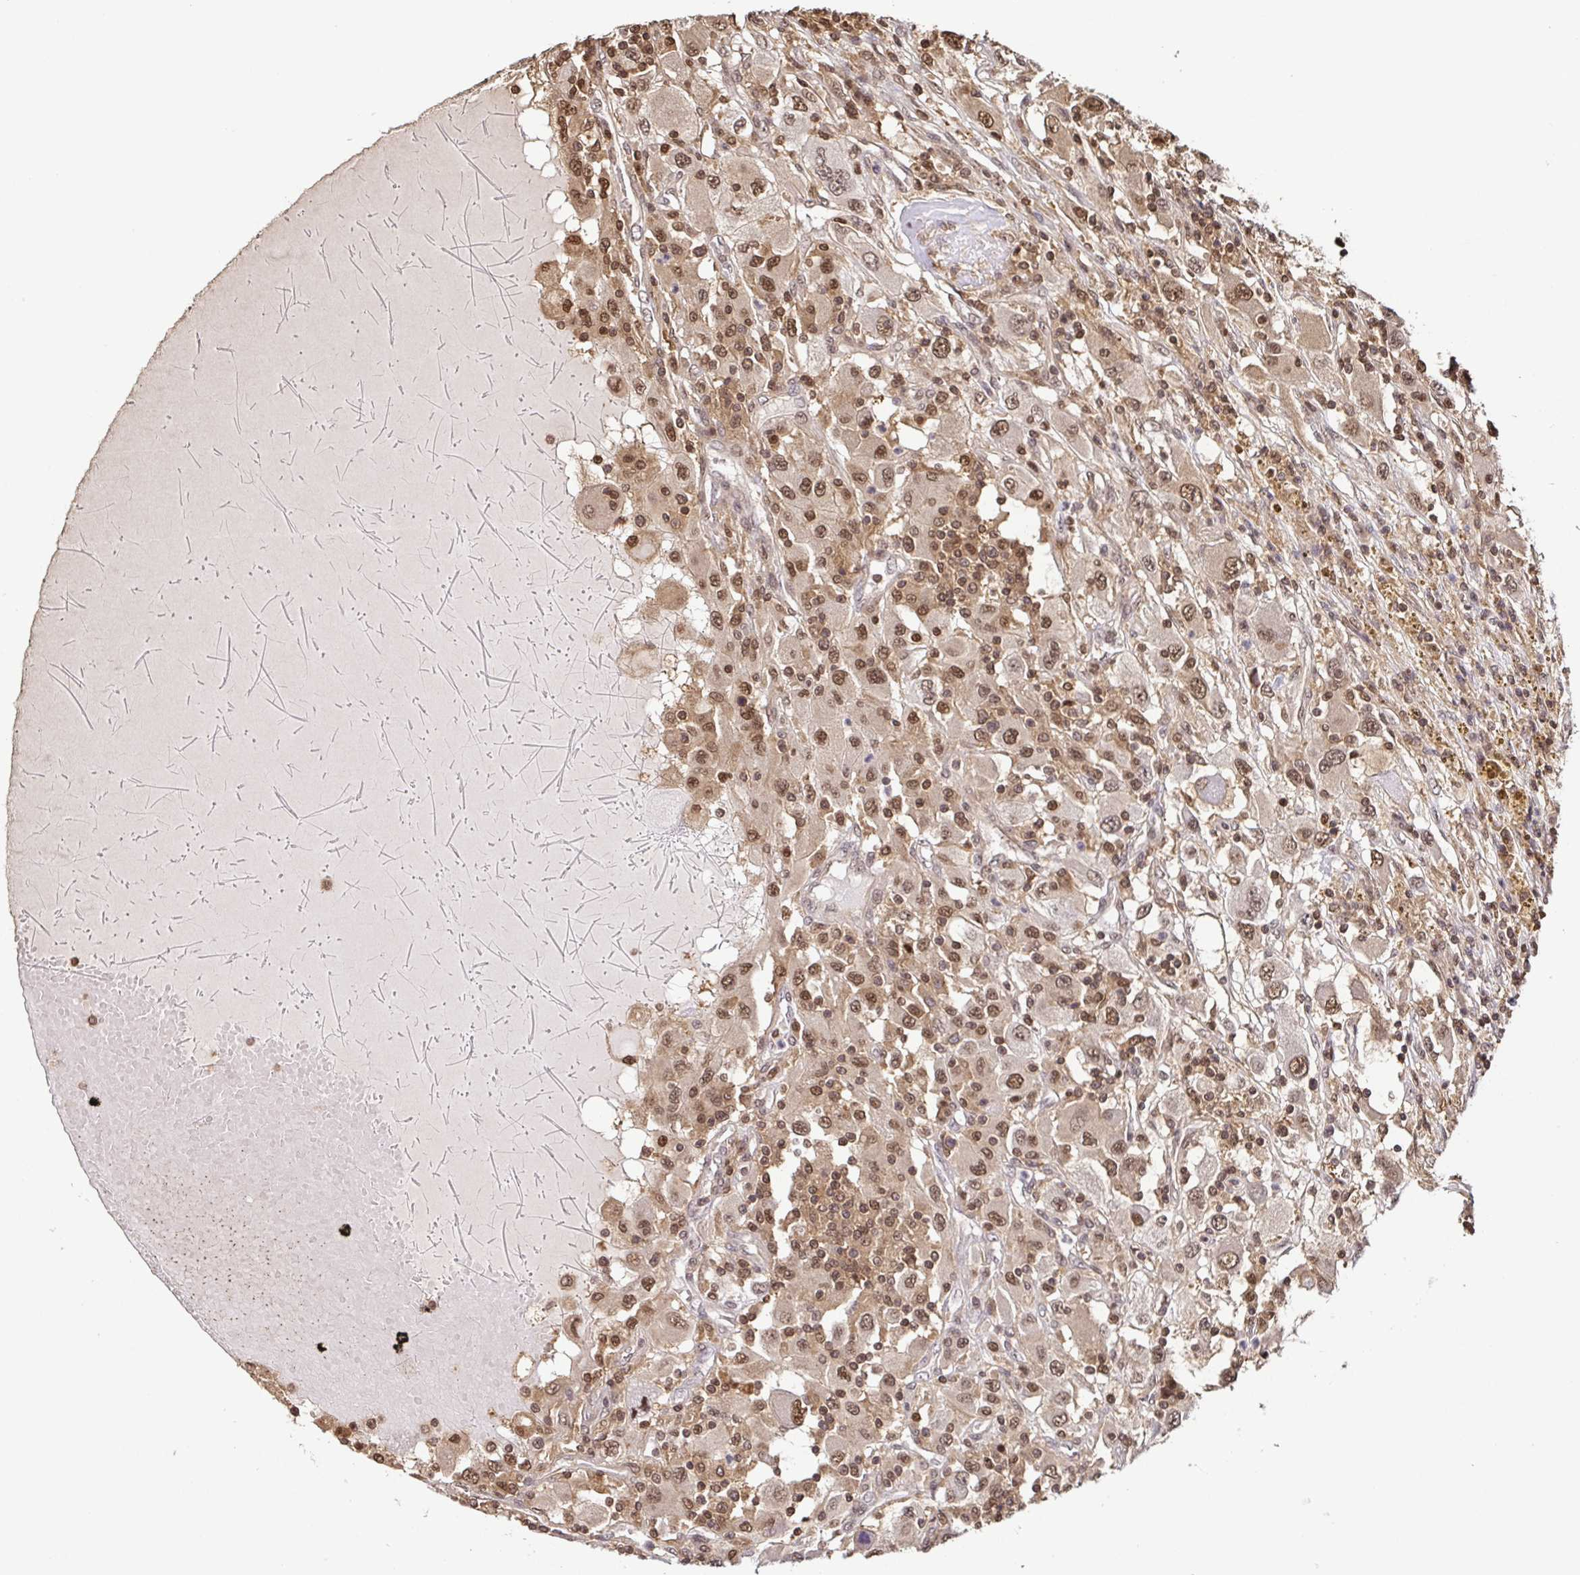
{"staining": {"intensity": "moderate", "quantity": ">75%", "location": "cytoplasmic/membranous,nuclear"}, "tissue": "renal cancer", "cell_type": "Tumor cells", "image_type": "cancer", "snomed": [{"axis": "morphology", "description": "Adenocarcinoma, NOS"}, {"axis": "topography", "description": "Kidney"}], "caption": "Moderate cytoplasmic/membranous and nuclear protein staining is appreciated in about >75% of tumor cells in renal cancer.", "gene": "PSMB9", "patient": {"sex": "female", "age": 67}}